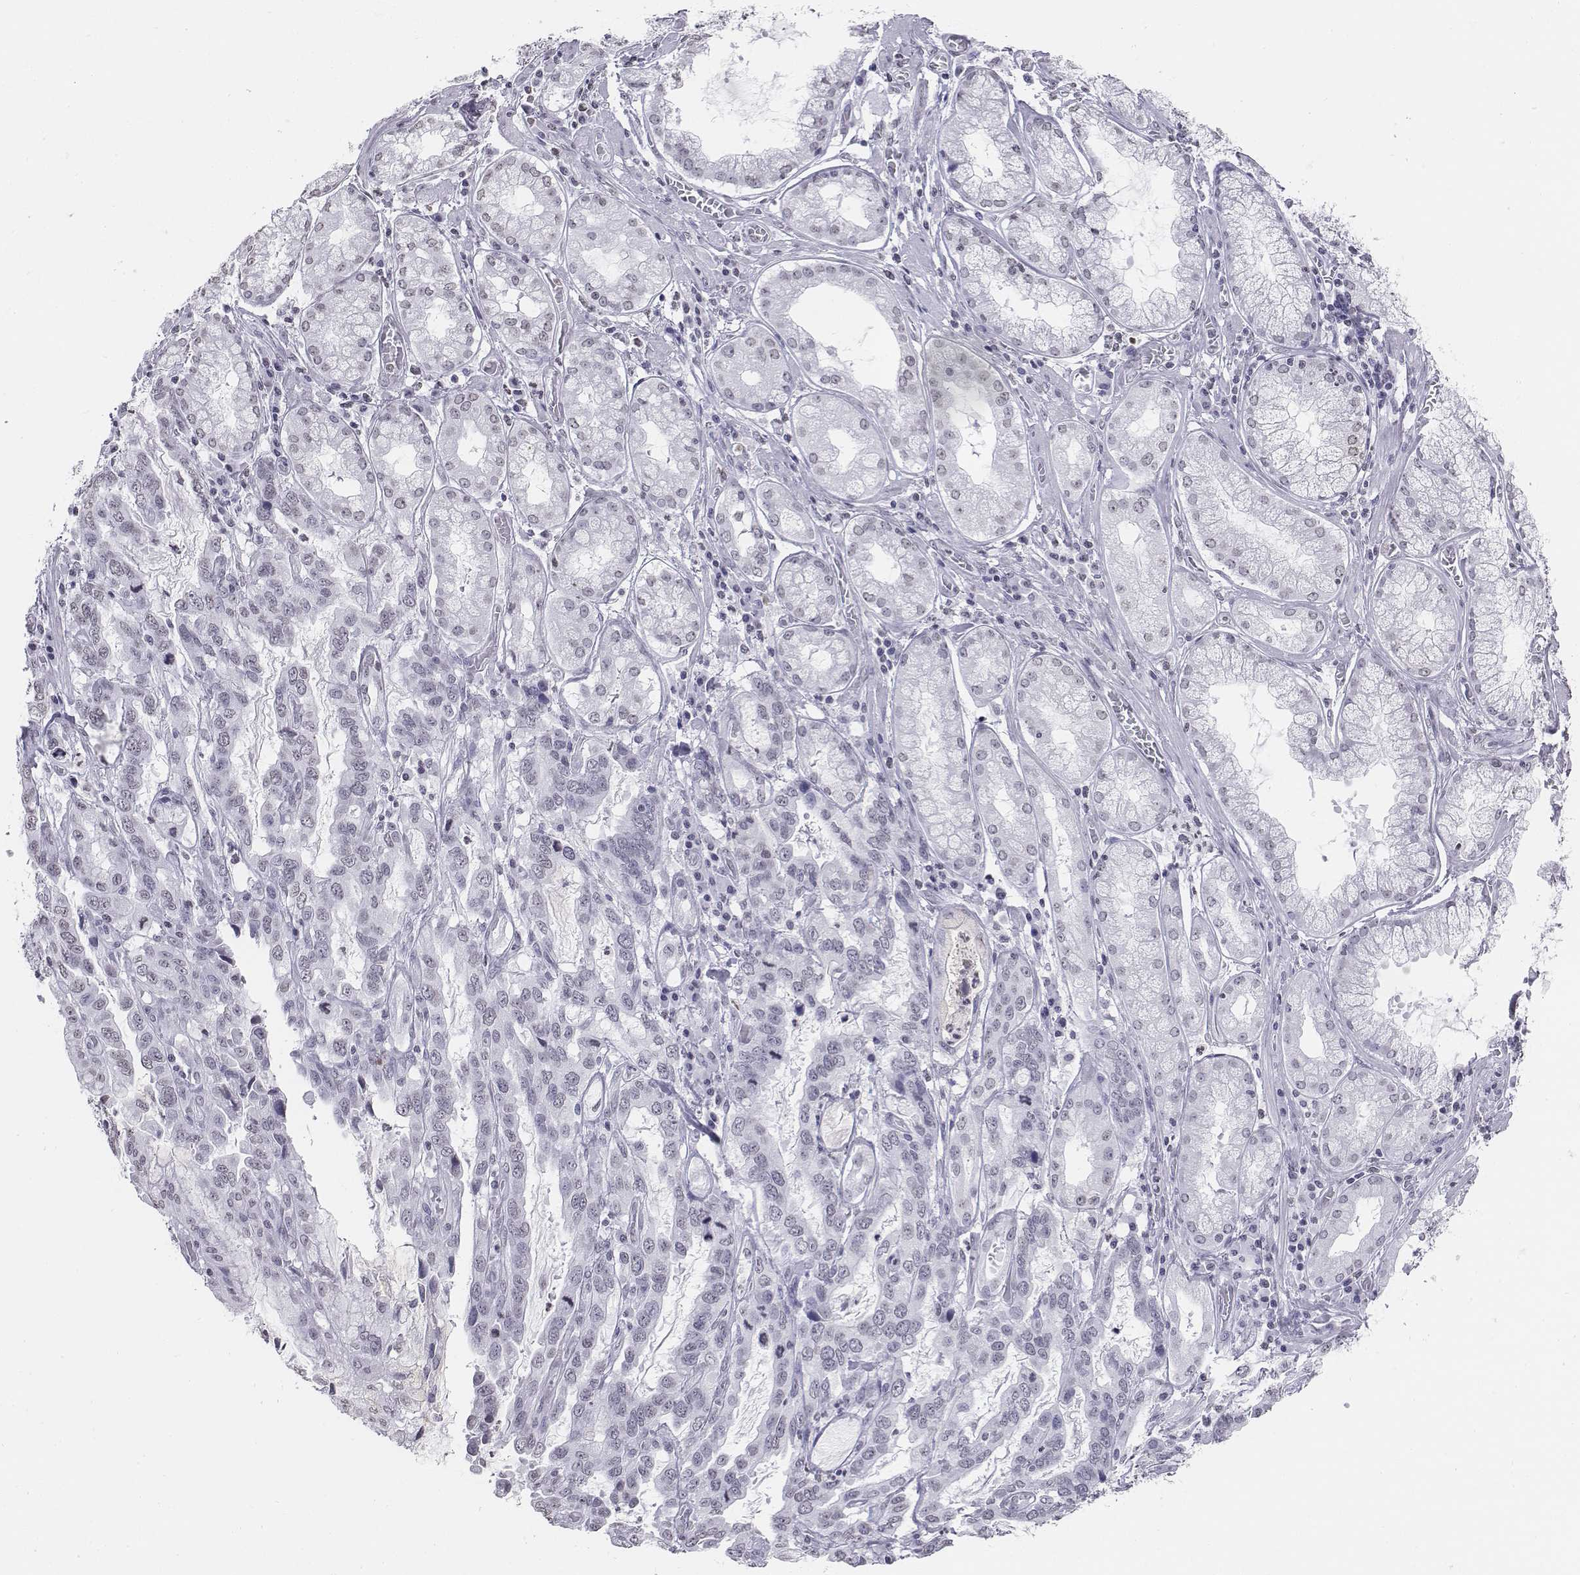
{"staining": {"intensity": "negative", "quantity": "none", "location": "none"}, "tissue": "stomach cancer", "cell_type": "Tumor cells", "image_type": "cancer", "snomed": [{"axis": "morphology", "description": "Adenocarcinoma, NOS"}, {"axis": "topography", "description": "Stomach, lower"}], "caption": "Immunohistochemical staining of stomach cancer demonstrates no significant positivity in tumor cells.", "gene": "BARHL1", "patient": {"sex": "female", "age": 76}}